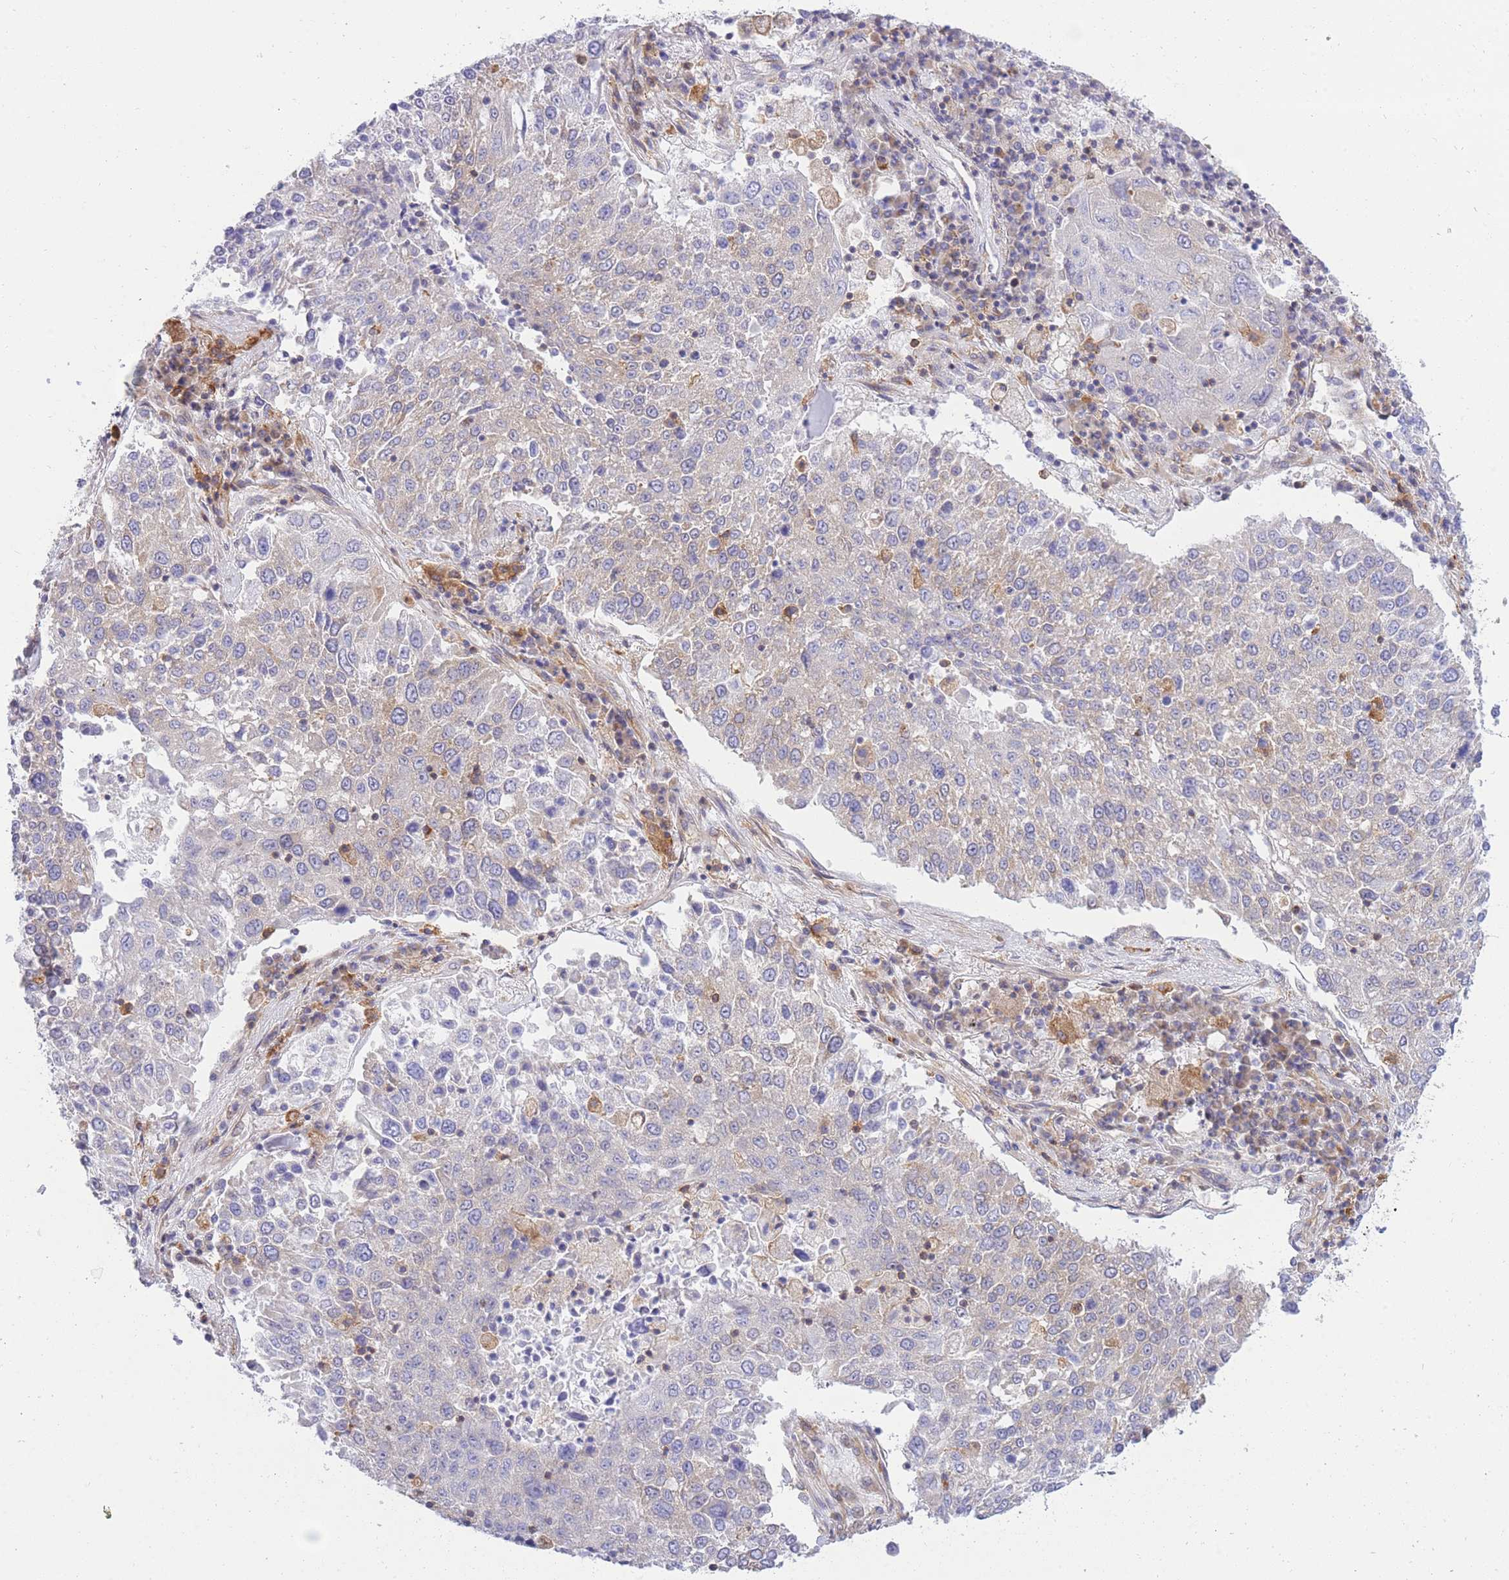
{"staining": {"intensity": "negative", "quantity": "none", "location": "none"}, "tissue": "lung cancer", "cell_type": "Tumor cells", "image_type": "cancer", "snomed": [{"axis": "morphology", "description": "Squamous cell carcinoma, NOS"}, {"axis": "topography", "description": "Lung"}], "caption": "The image demonstrates no significant expression in tumor cells of lung squamous cell carcinoma. (IHC, brightfield microscopy, high magnification).", "gene": "REM1", "patient": {"sex": "male", "age": 65}}